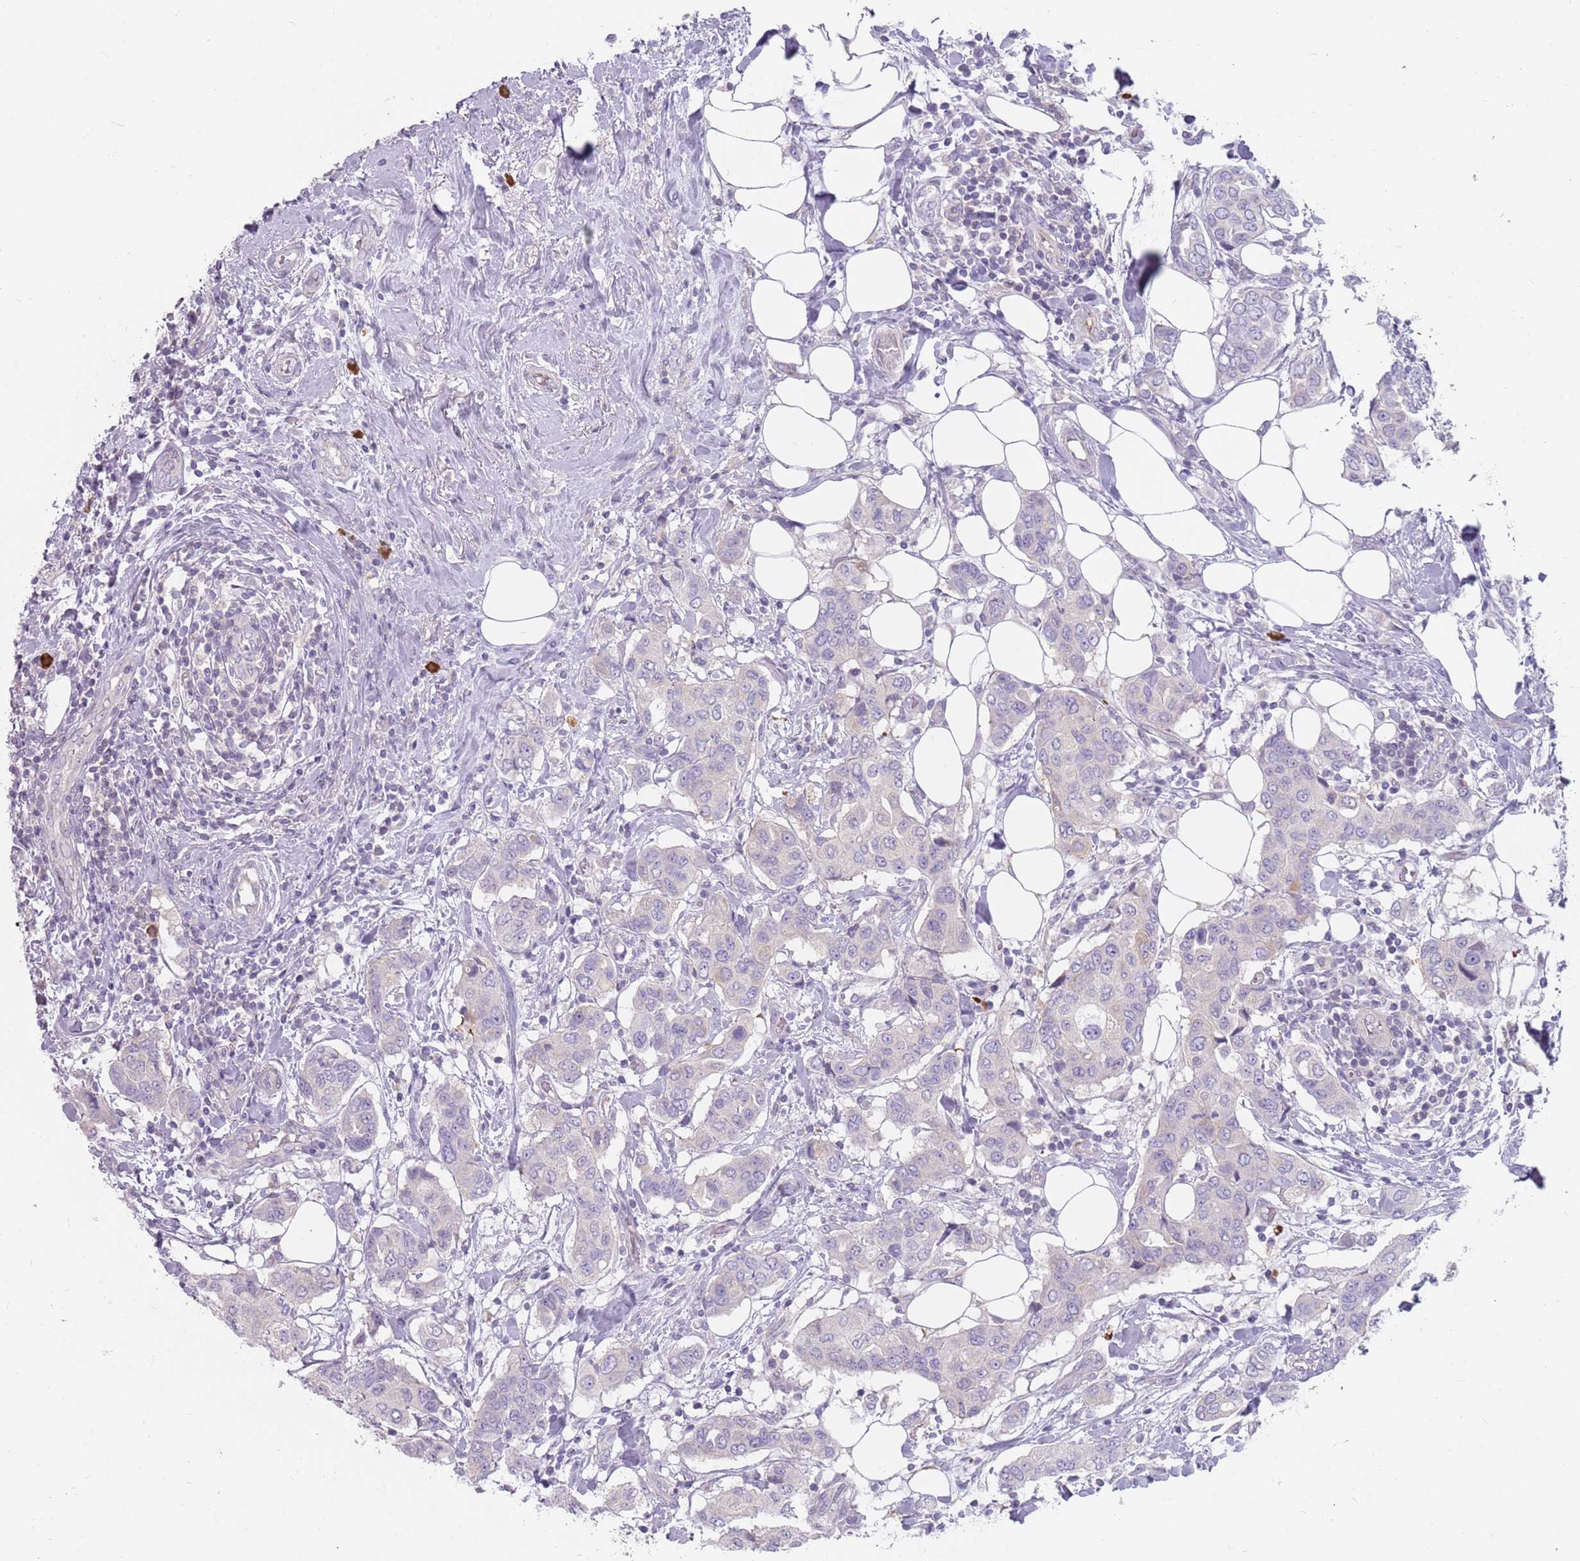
{"staining": {"intensity": "negative", "quantity": "none", "location": "none"}, "tissue": "breast cancer", "cell_type": "Tumor cells", "image_type": "cancer", "snomed": [{"axis": "morphology", "description": "Lobular carcinoma"}, {"axis": "topography", "description": "Breast"}], "caption": "Immunohistochemistry photomicrograph of breast cancer stained for a protein (brown), which shows no expression in tumor cells. (DAB (3,3'-diaminobenzidine) immunohistochemistry with hematoxylin counter stain).", "gene": "DDX4", "patient": {"sex": "female", "age": 51}}